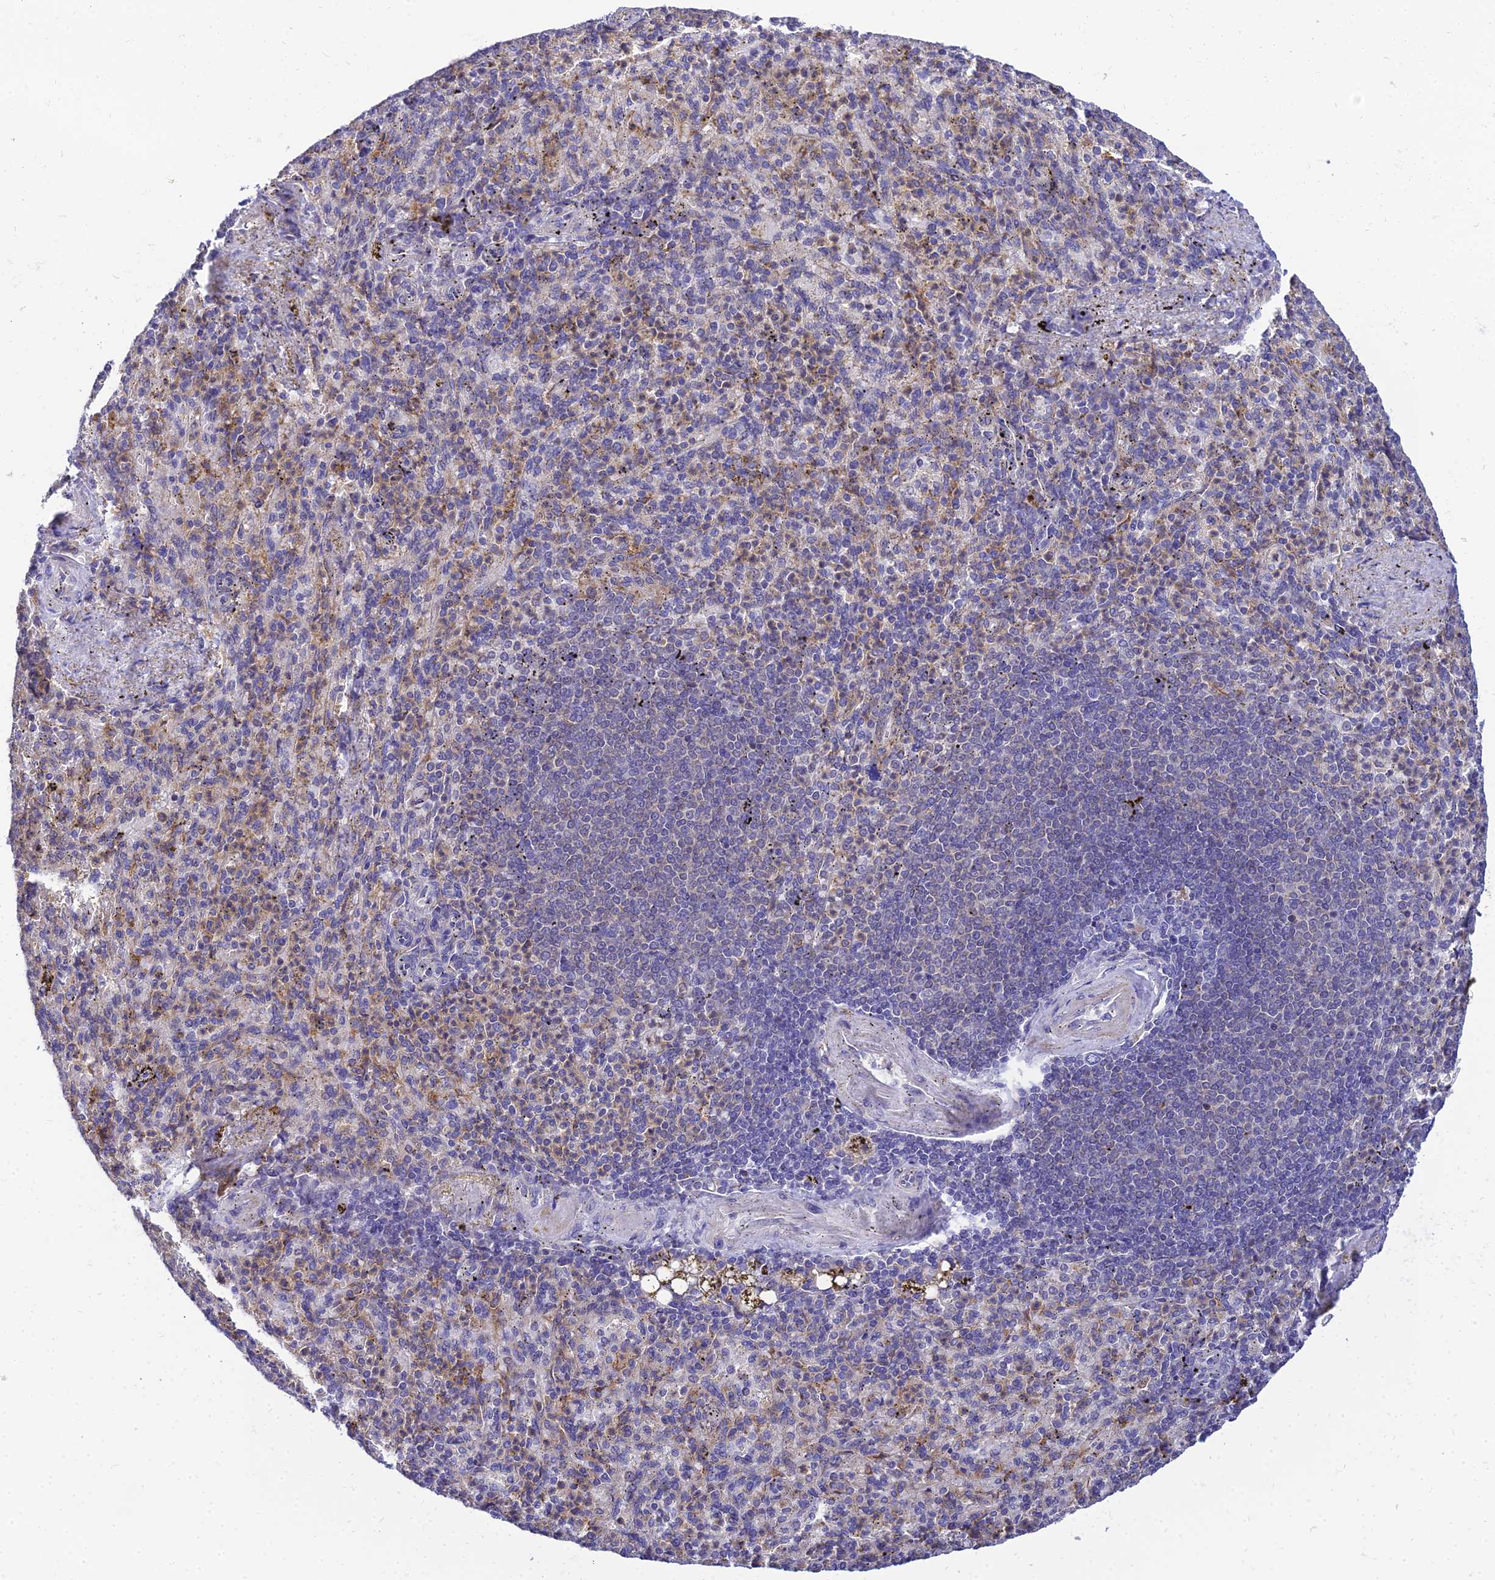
{"staining": {"intensity": "moderate", "quantity": "<25%", "location": "cytoplasmic/membranous"}, "tissue": "spleen", "cell_type": "Cells in red pulp", "image_type": "normal", "snomed": [{"axis": "morphology", "description": "Normal tissue, NOS"}, {"axis": "topography", "description": "Spleen"}], "caption": "Spleen stained with DAB immunohistochemistry (IHC) demonstrates low levels of moderate cytoplasmic/membranous staining in approximately <25% of cells in red pulp.", "gene": "ARL8A", "patient": {"sex": "female", "age": 74}}